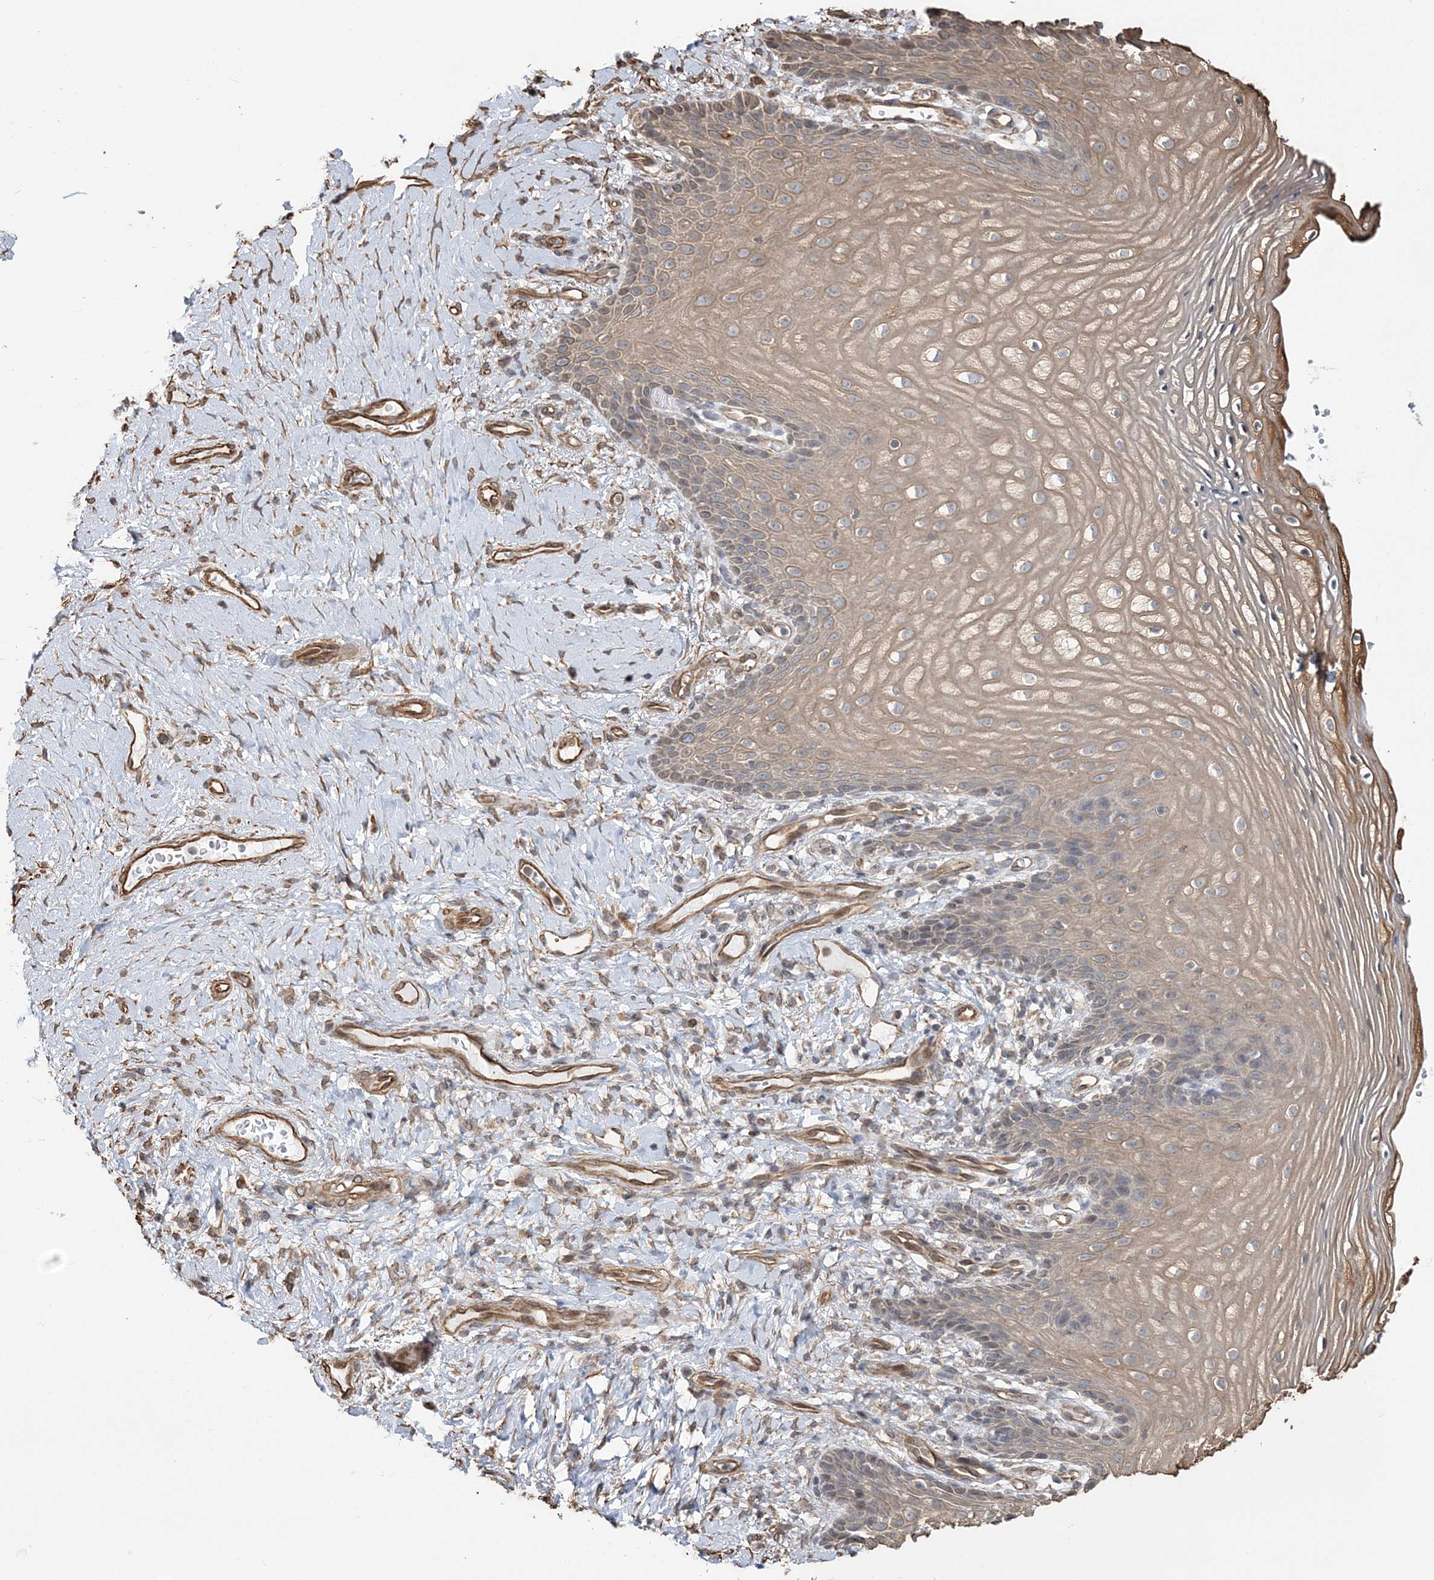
{"staining": {"intensity": "weak", "quantity": ">75%", "location": "cytoplasmic/membranous"}, "tissue": "vagina", "cell_type": "Squamous epithelial cells", "image_type": "normal", "snomed": [{"axis": "morphology", "description": "Normal tissue, NOS"}, {"axis": "topography", "description": "Vagina"}], "caption": "A high-resolution micrograph shows IHC staining of normal vagina, which reveals weak cytoplasmic/membranous staining in approximately >75% of squamous epithelial cells.", "gene": "ATP11B", "patient": {"sex": "female", "age": 60}}